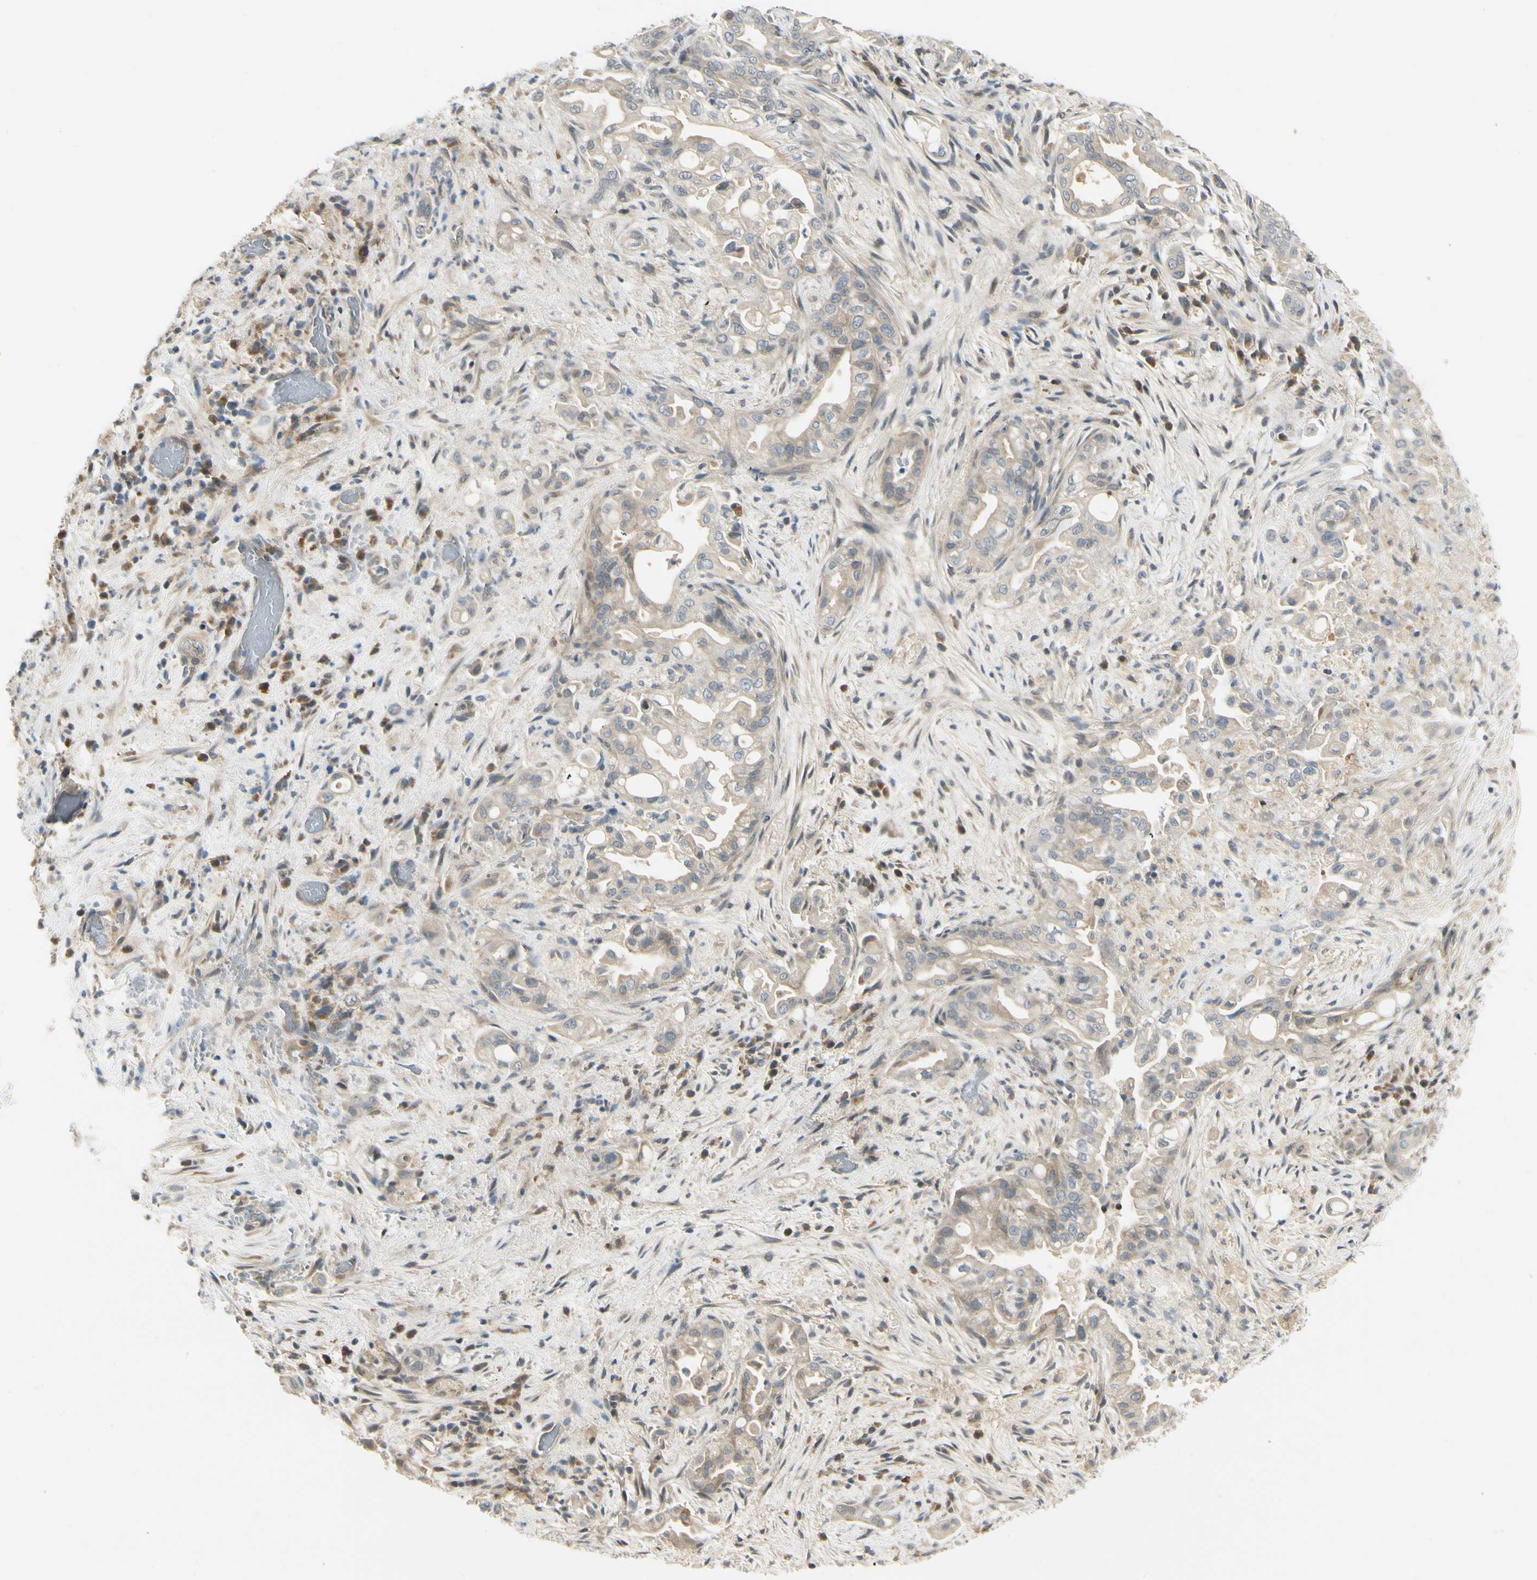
{"staining": {"intensity": "weak", "quantity": "<25%", "location": "cytoplasmic/membranous"}, "tissue": "liver cancer", "cell_type": "Tumor cells", "image_type": "cancer", "snomed": [{"axis": "morphology", "description": "Cholangiocarcinoma"}, {"axis": "topography", "description": "Liver"}], "caption": "Immunohistochemistry of liver cholangiocarcinoma exhibits no expression in tumor cells.", "gene": "EPHB3", "patient": {"sex": "female", "age": 68}}